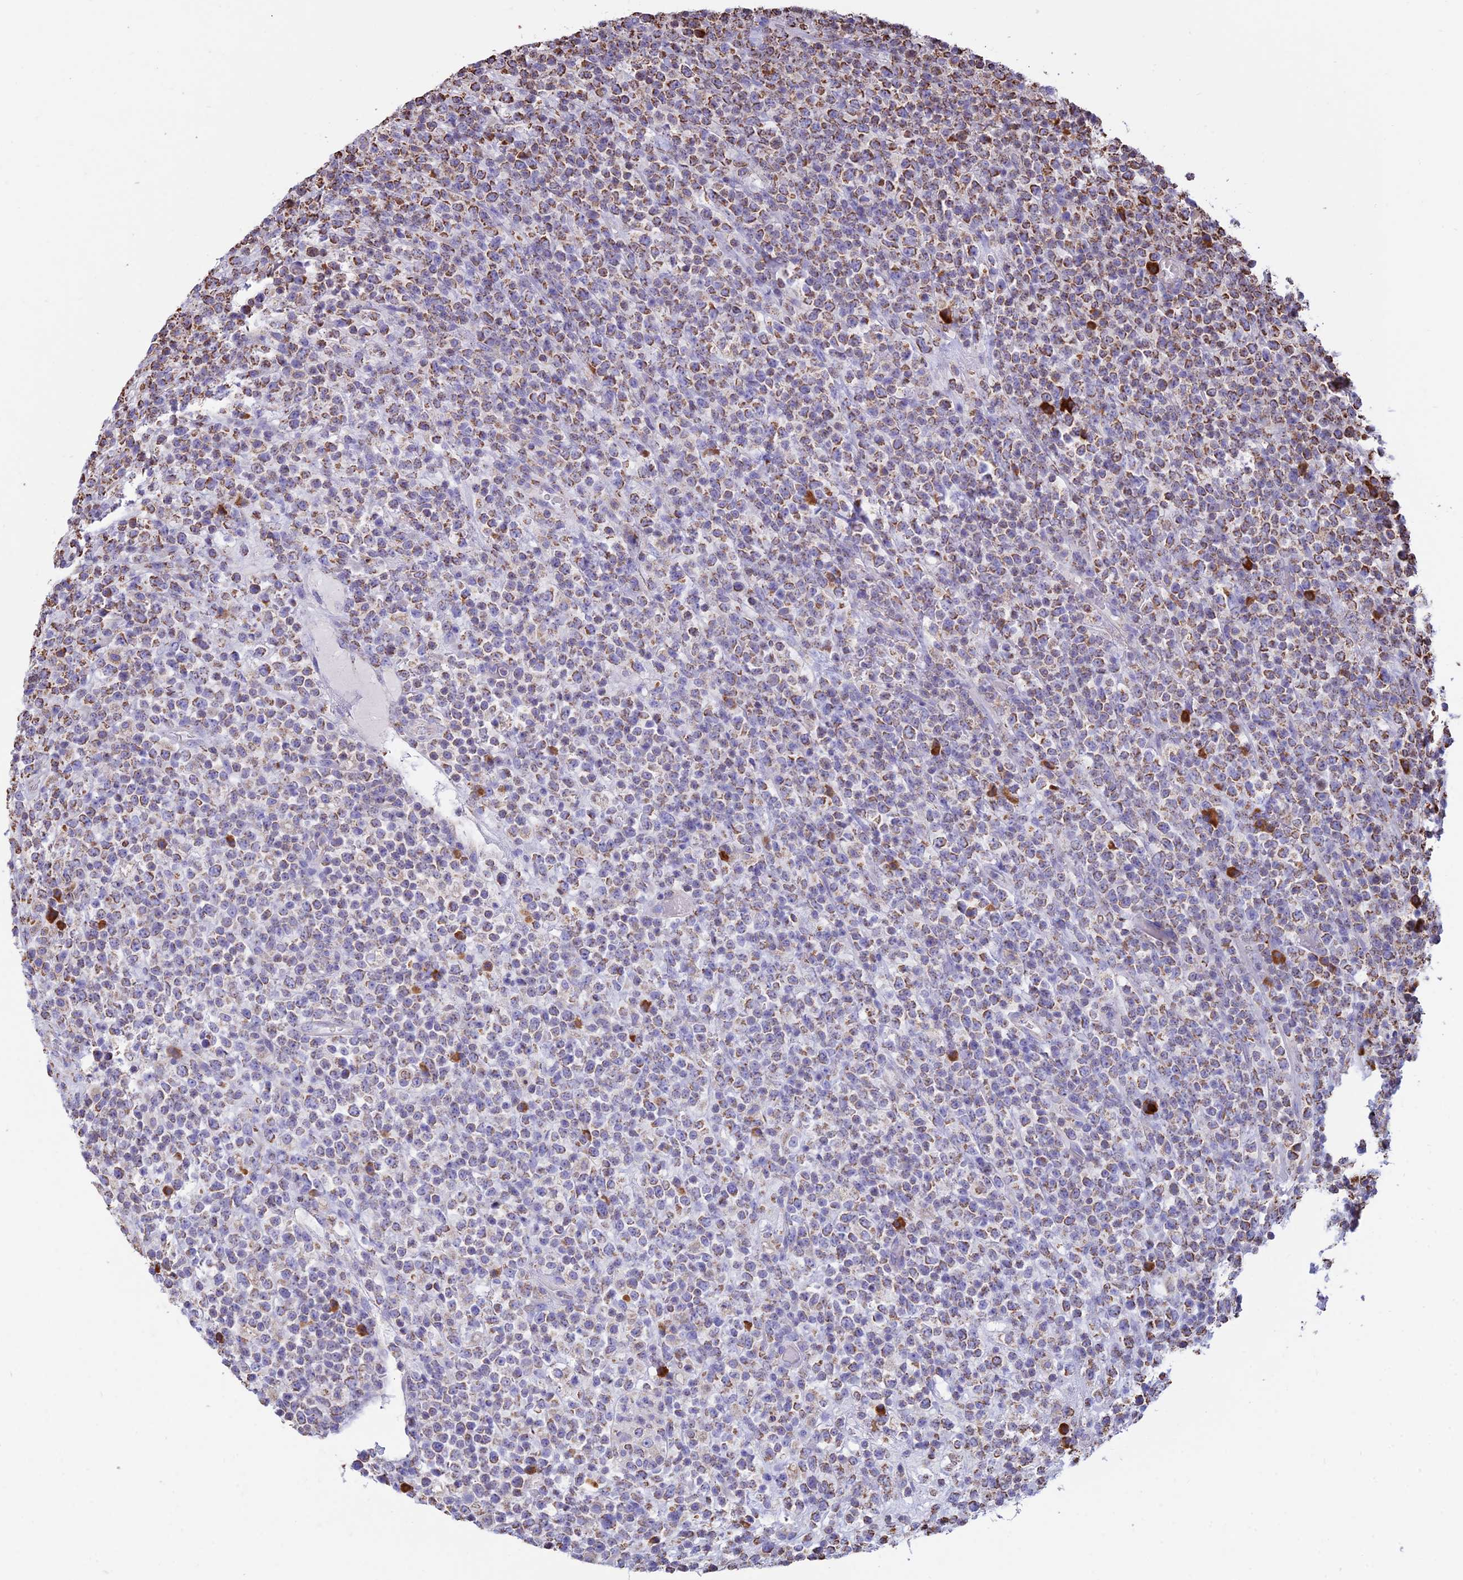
{"staining": {"intensity": "moderate", "quantity": ">75%", "location": "cytoplasmic/membranous"}, "tissue": "lymphoma", "cell_type": "Tumor cells", "image_type": "cancer", "snomed": [{"axis": "morphology", "description": "Malignant lymphoma, non-Hodgkin's type, High grade"}, {"axis": "topography", "description": "Colon"}], "caption": "An immunohistochemistry histopathology image of neoplastic tissue is shown. Protein staining in brown shows moderate cytoplasmic/membranous positivity in lymphoma within tumor cells.", "gene": "OR2W3", "patient": {"sex": "female", "age": 53}}